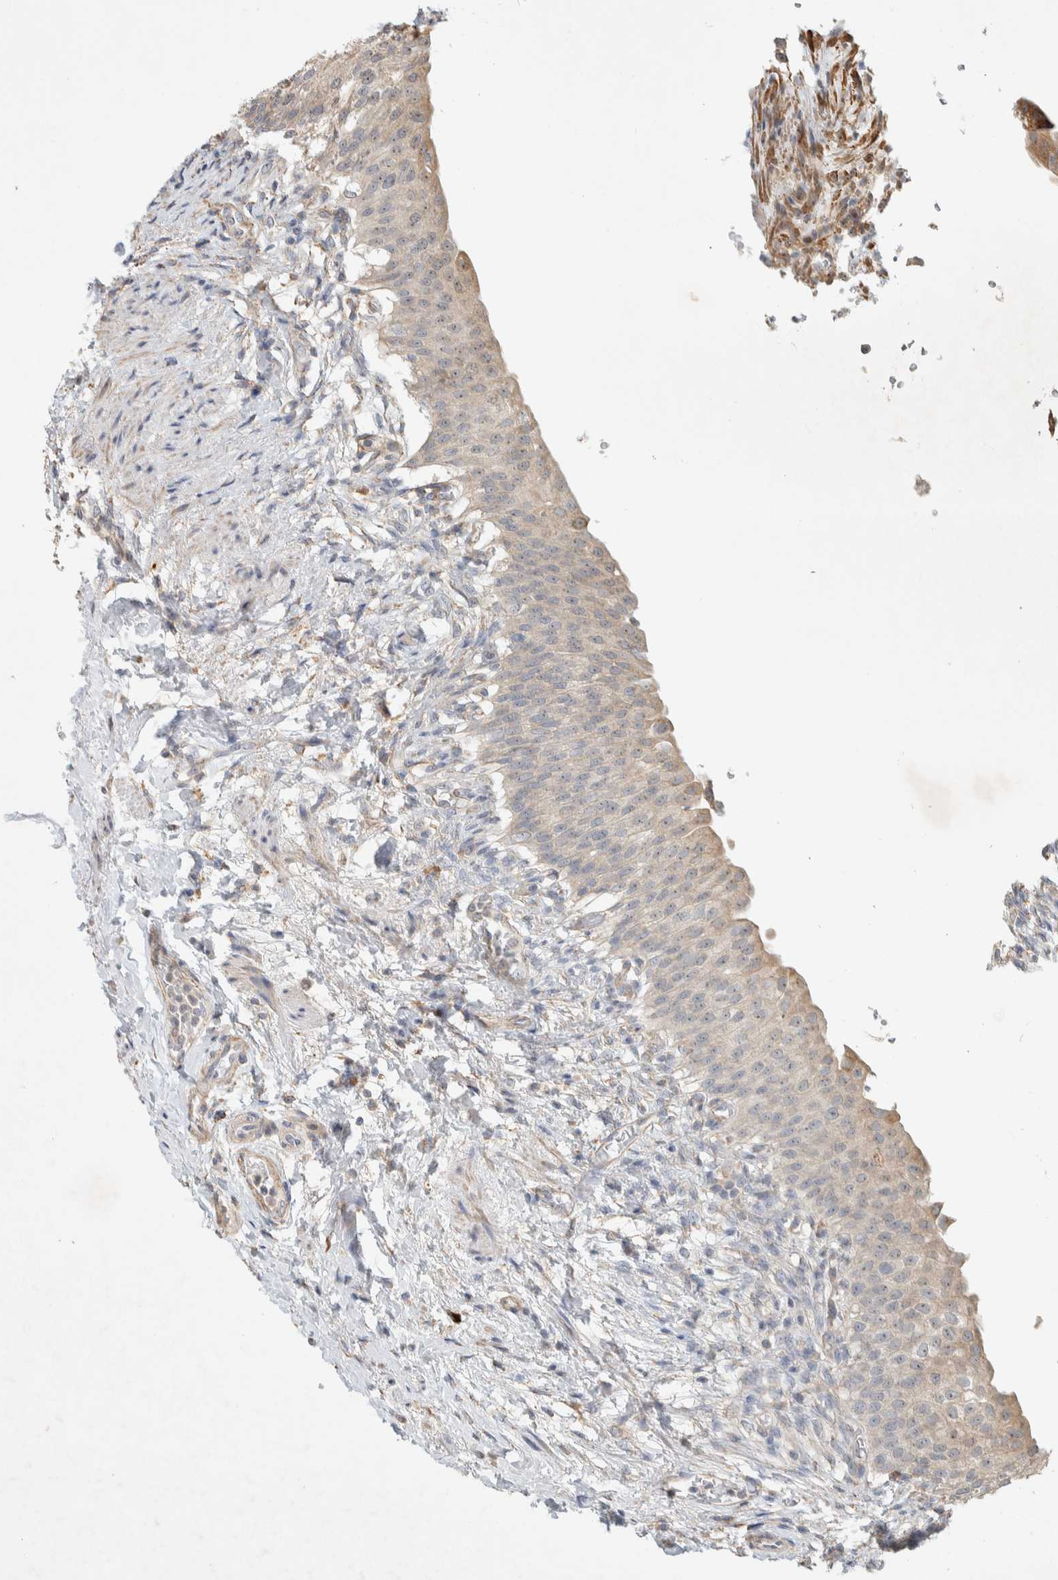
{"staining": {"intensity": "weak", "quantity": "<25%", "location": "cytoplasmic/membranous"}, "tissue": "urinary bladder", "cell_type": "Urothelial cells", "image_type": "normal", "snomed": [{"axis": "morphology", "description": "Normal tissue, NOS"}, {"axis": "topography", "description": "Urinary bladder"}], "caption": "High power microscopy photomicrograph of an immunohistochemistry (IHC) micrograph of unremarkable urinary bladder, revealing no significant positivity in urothelial cells.", "gene": "KLHL40", "patient": {"sex": "female", "age": 60}}